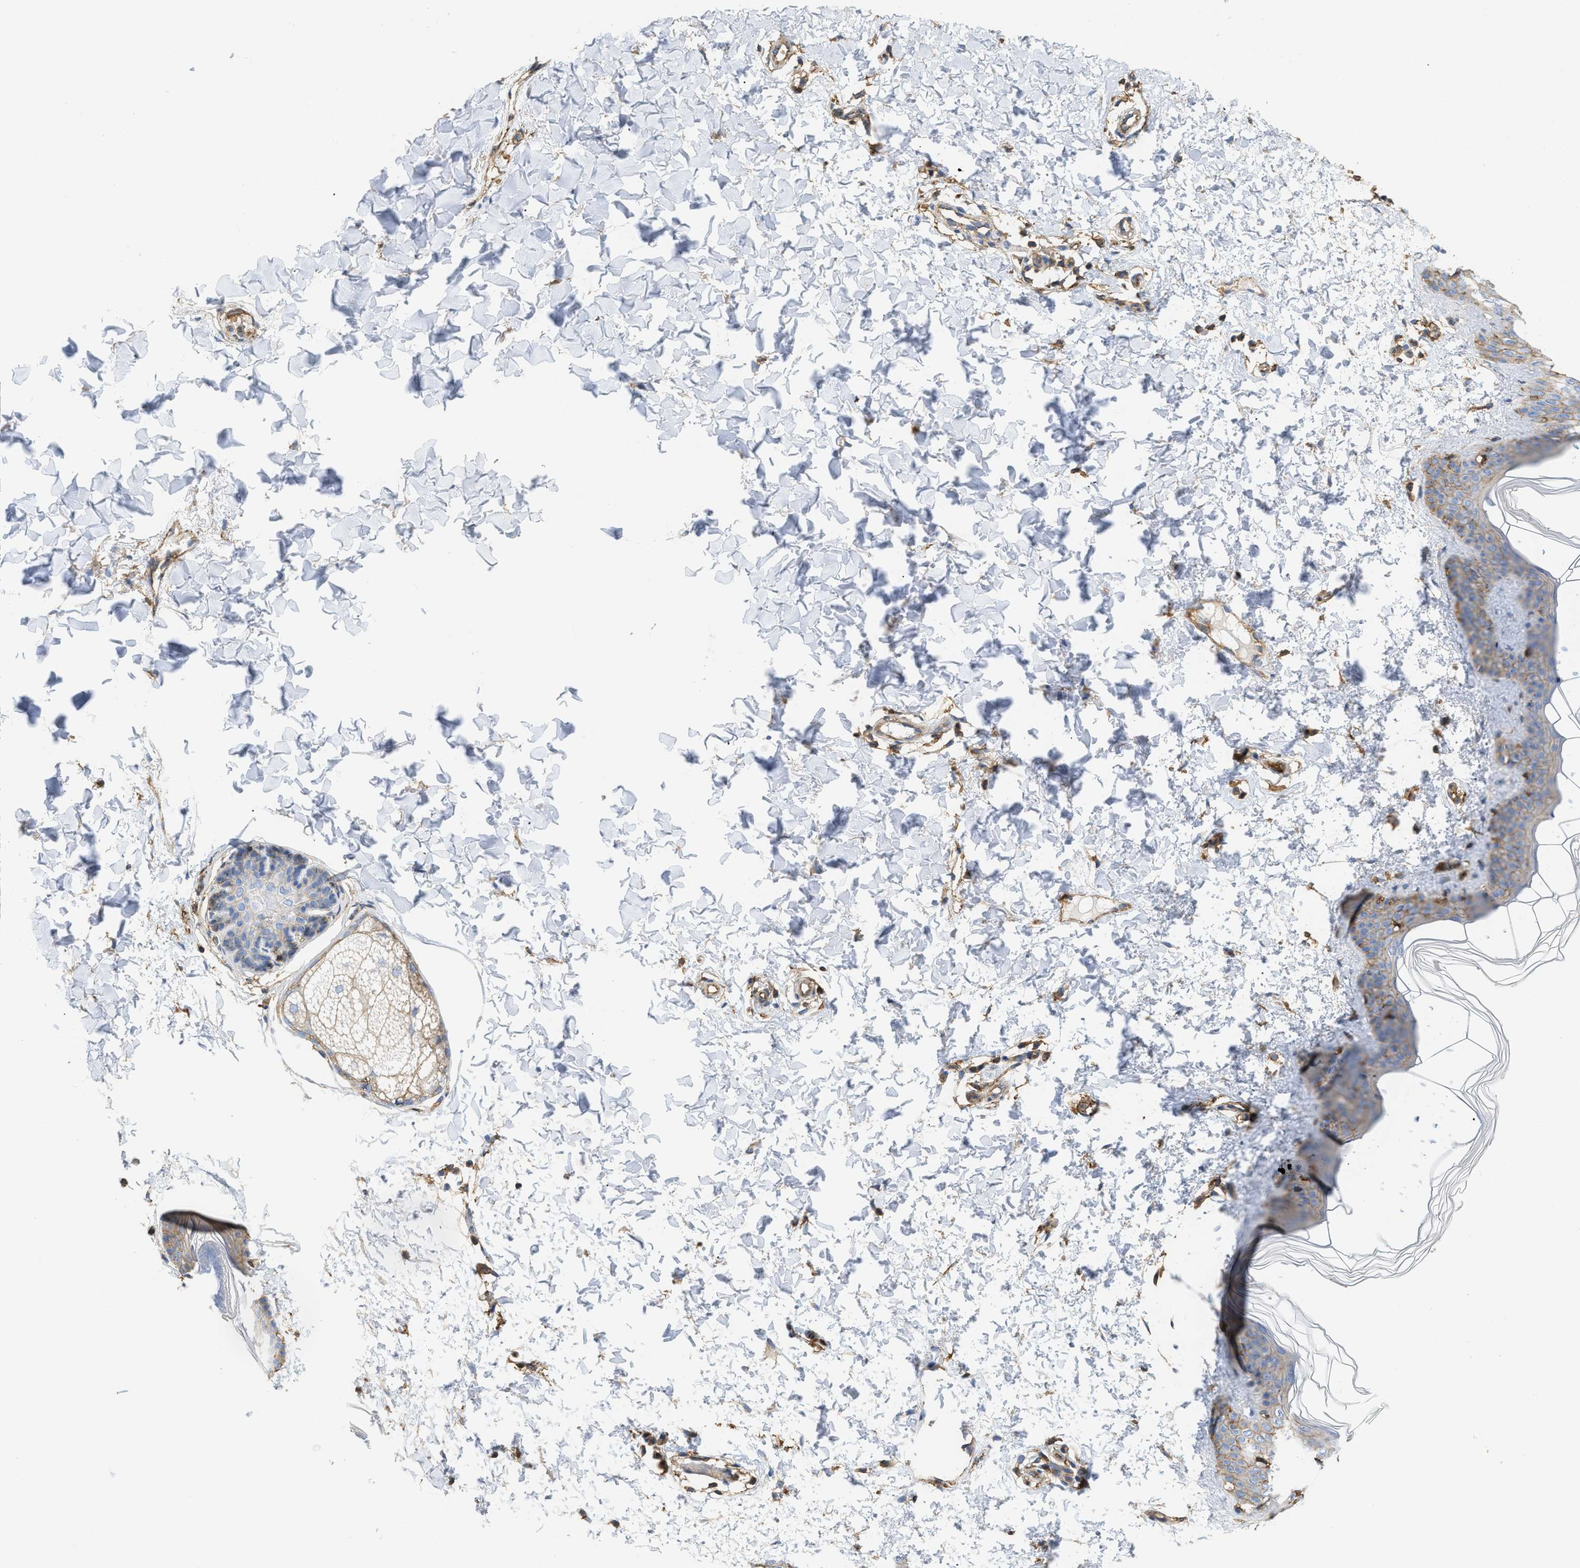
{"staining": {"intensity": "moderate", "quantity": ">75%", "location": "cytoplasmic/membranous"}, "tissue": "skin", "cell_type": "Fibroblasts", "image_type": "normal", "snomed": [{"axis": "morphology", "description": "Normal tissue, NOS"}, {"axis": "topography", "description": "Skin"}], "caption": "This histopathology image shows immunohistochemistry staining of normal human skin, with medium moderate cytoplasmic/membranous positivity in approximately >75% of fibroblasts.", "gene": "GNB4", "patient": {"sex": "female", "age": 17}}